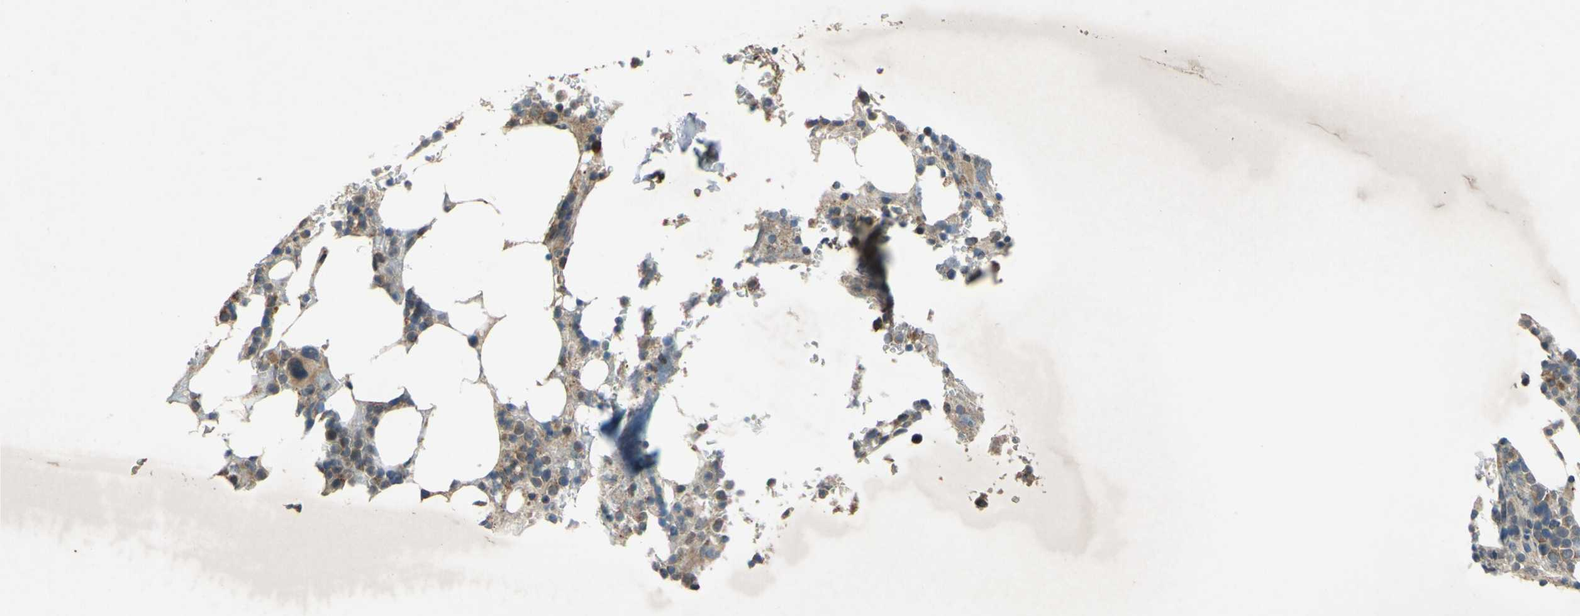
{"staining": {"intensity": "weak", "quantity": "25%-75%", "location": "cytoplasmic/membranous"}, "tissue": "bone marrow", "cell_type": "Hematopoietic cells", "image_type": "normal", "snomed": [{"axis": "morphology", "description": "Normal tissue, NOS"}, {"axis": "topography", "description": "Bone marrow"}], "caption": "Weak cytoplasmic/membranous staining is present in approximately 25%-75% of hematopoietic cells in benign bone marrow.", "gene": "PARD6A", "patient": {"sex": "female", "age": 73}}